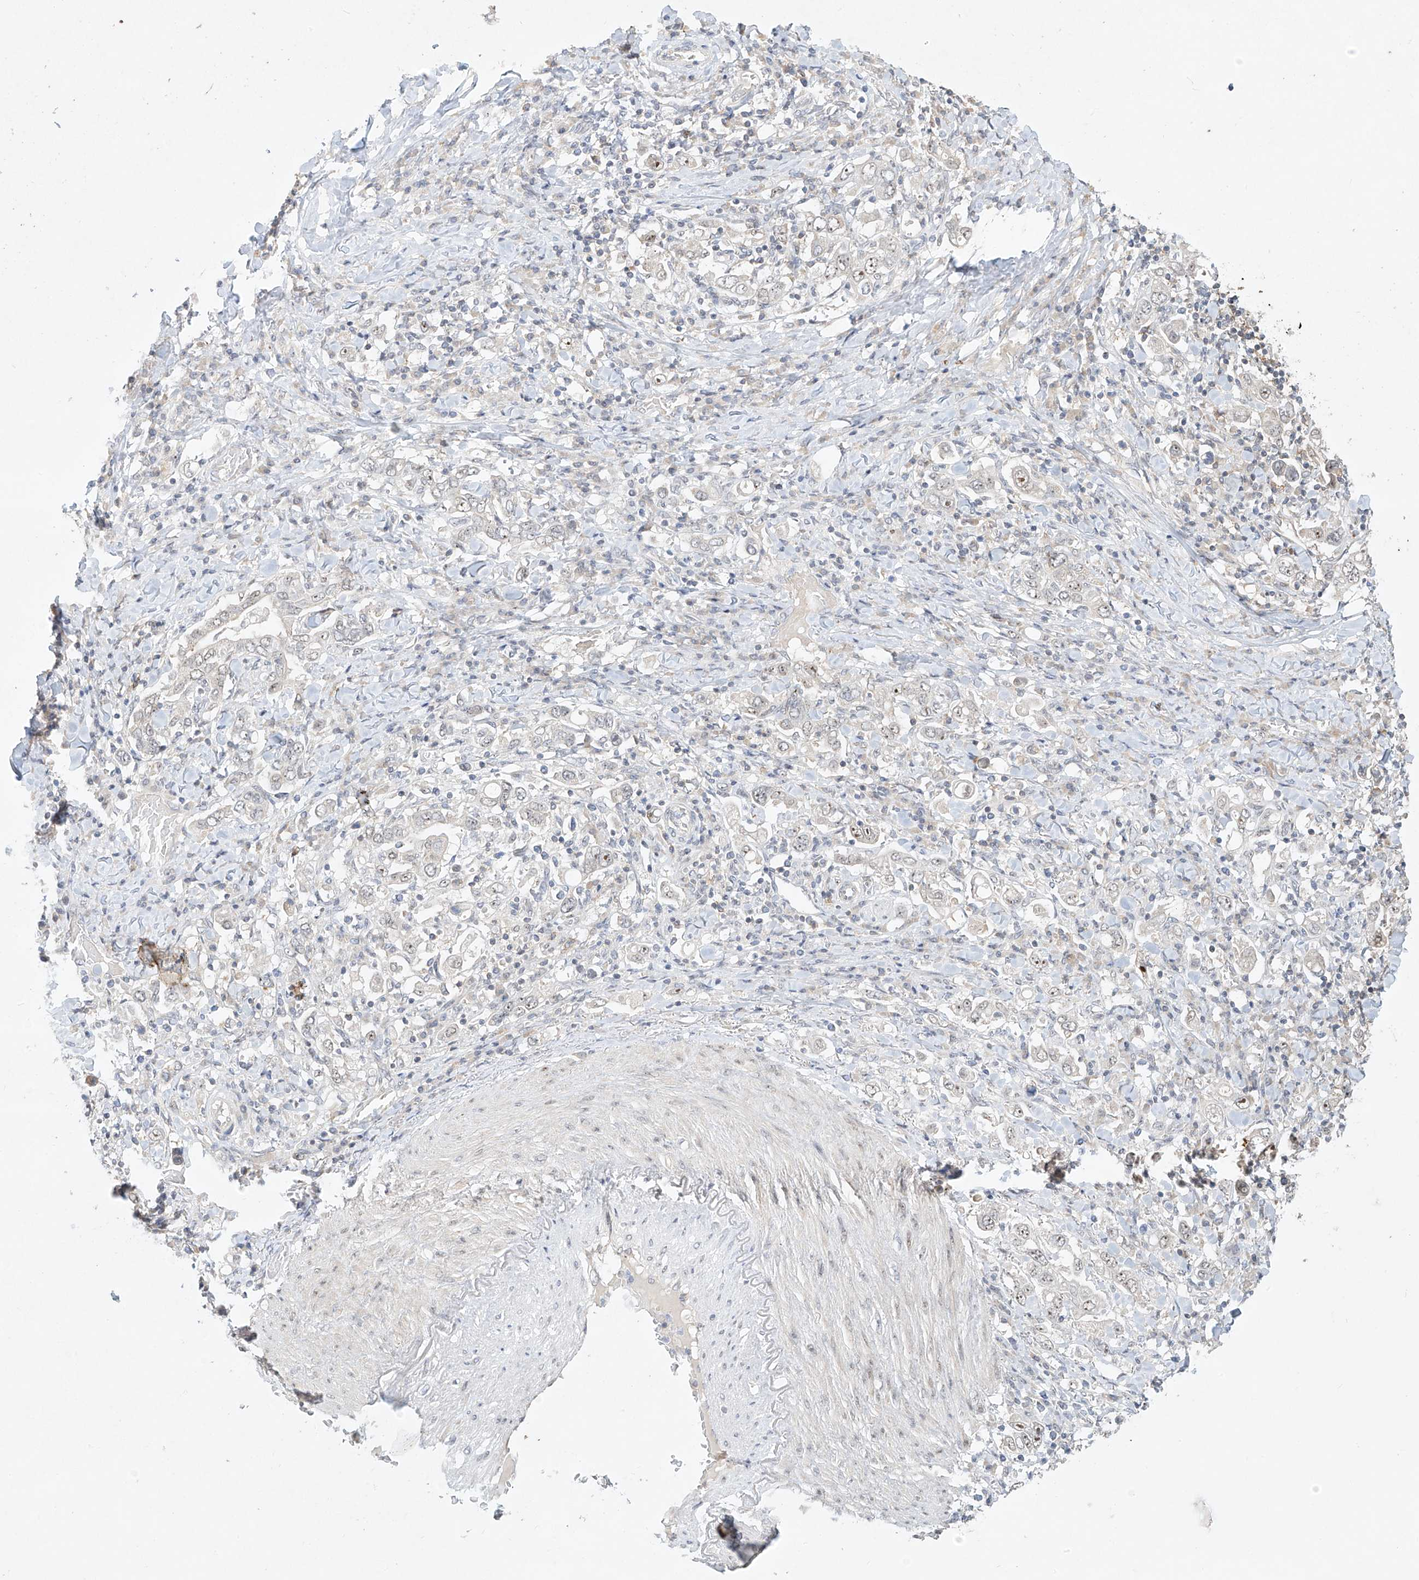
{"staining": {"intensity": "weak", "quantity": "<25%", "location": "nuclear"}, "tissue": "stomach cancer", "cell_type": "Tumor cells", "image_type": "cancer", "snomed": [{"axis": "morphology", "description": "Adenocarcinoma, NOS"}, {"axis": "topography", "description": "Stomach, upper"}], "caption": "IHC image of human adenocarcinoma (stomach) stained for a protein (brown), which exhibits no staining in tumor cells.", "gene": "TASP1", "patient": {"sex": "male", "age": 62}}